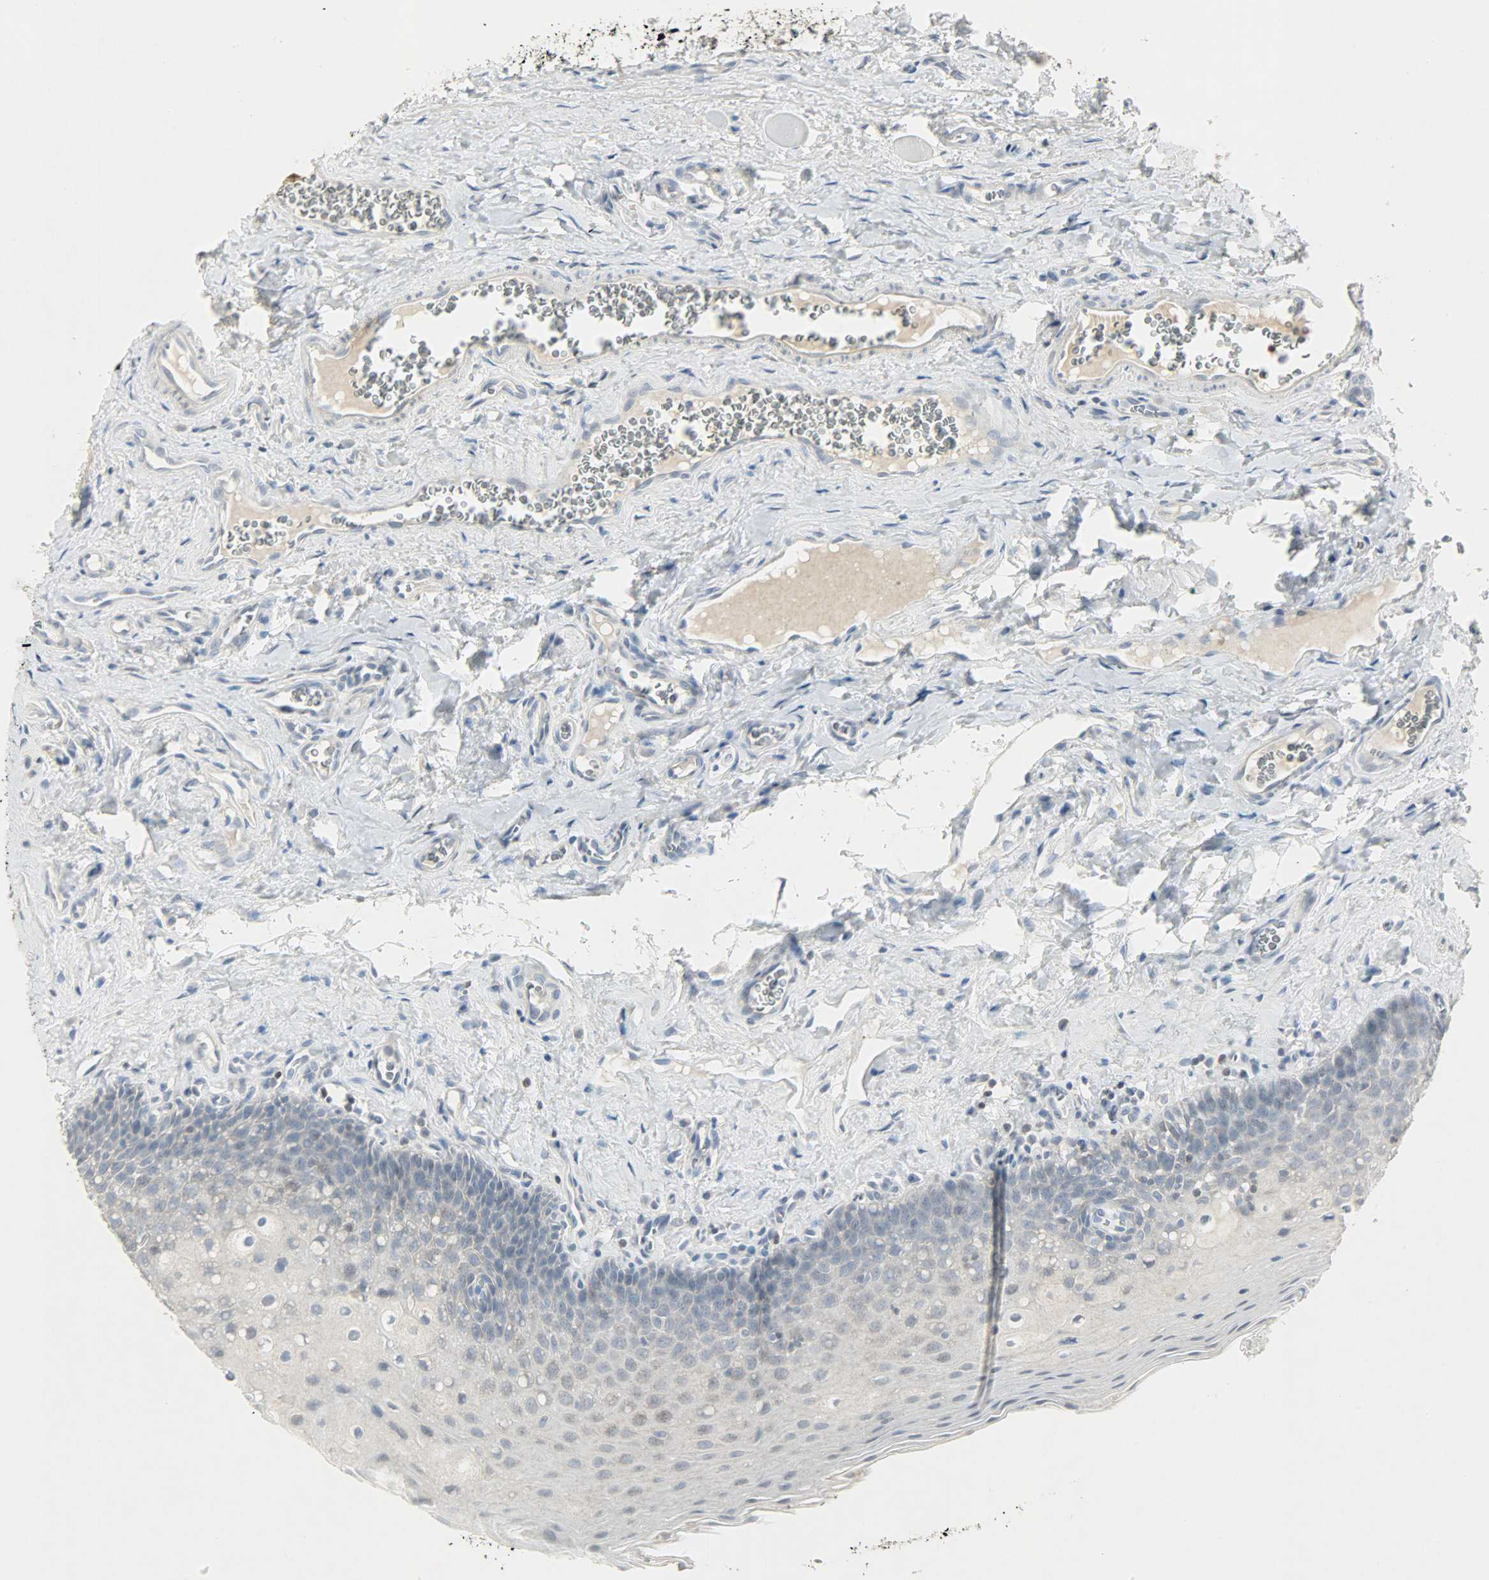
{"staining": {"intensity": "weak", "quantity": "<25%", "location": "cytoplasmic/membranous,nuclear"}, "tissue": "oral mucosa", "cell_type": "Squamous epithelial cells", "image_type": "normal", "snomed": [{"axis": "morphology", "description": "Normal tissue, NOS"}, {"axis": "topography", "description": "Oral tissue"}], "caption": "IHC photomicrograph of benign oral mucosa: oral mucosa stained with DAB reveals no significant protein expression in squamous epithelial cells. (DAB immunohistochemistry visualized using brightfield microscopy, high magnification).", "gene": "CAMK4", "patient": {"sex": "male", "age": 20}}